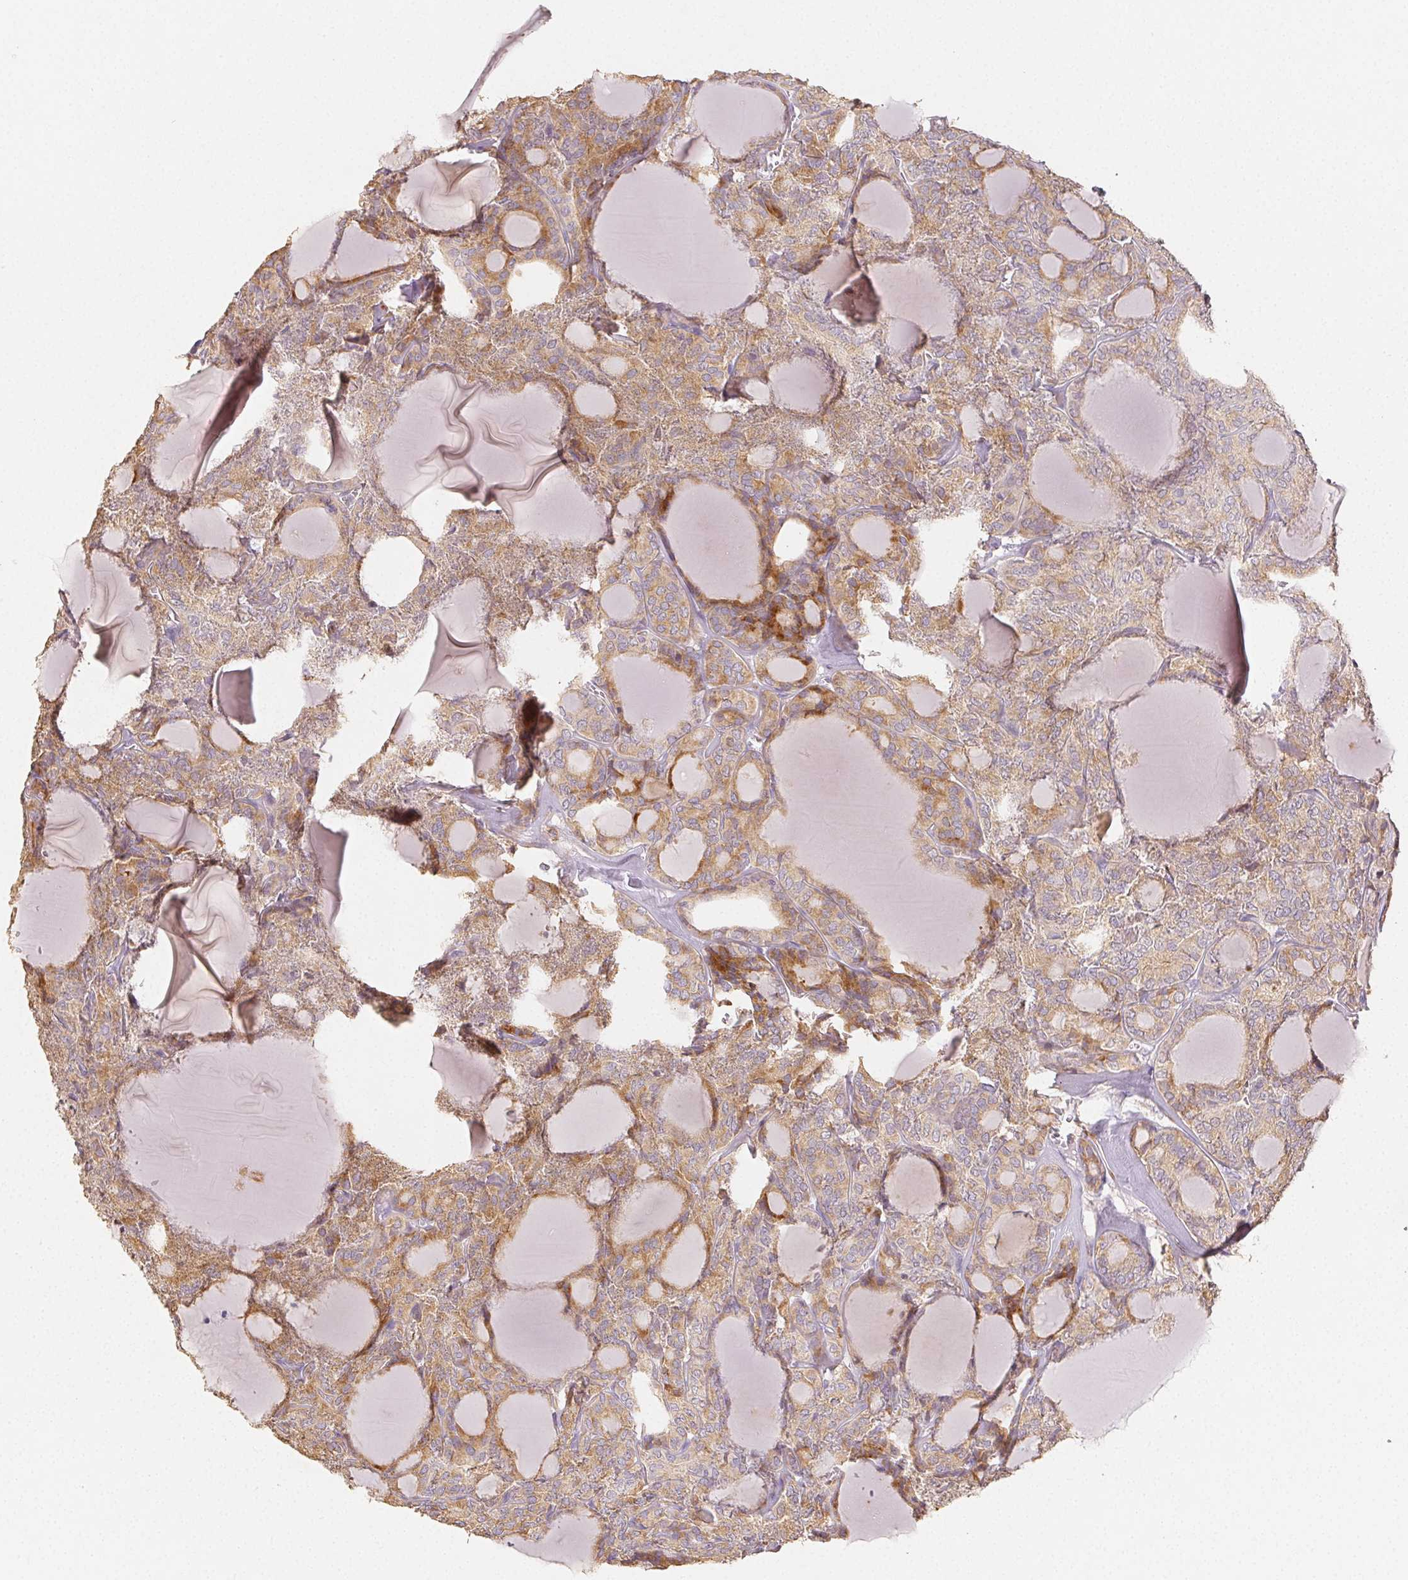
{"staining": {"intensity": "weak", "quantity": ">75%", "location": "cytoplasmic/membranous"}, "tissue": "thyroid cancer", "cell_type": "Tumor cells", "image_type": "cancer", "snomed": [{"axis": "morphology", "description": "Follicular adenoma carcinoma, NOS"}, {"axis": "topography", "description": "Thyroid gland"}], "caption": "IHC histopathology image of follicular adenoma carcinoma (thyroid) stained for a protein (brown), which exhibits low levels of weak cytoplasmic/membranous positivity in about >75% of tumor cells.", "gene": "ACVR1B", "patient": {"sex": "male", "age": 74}}